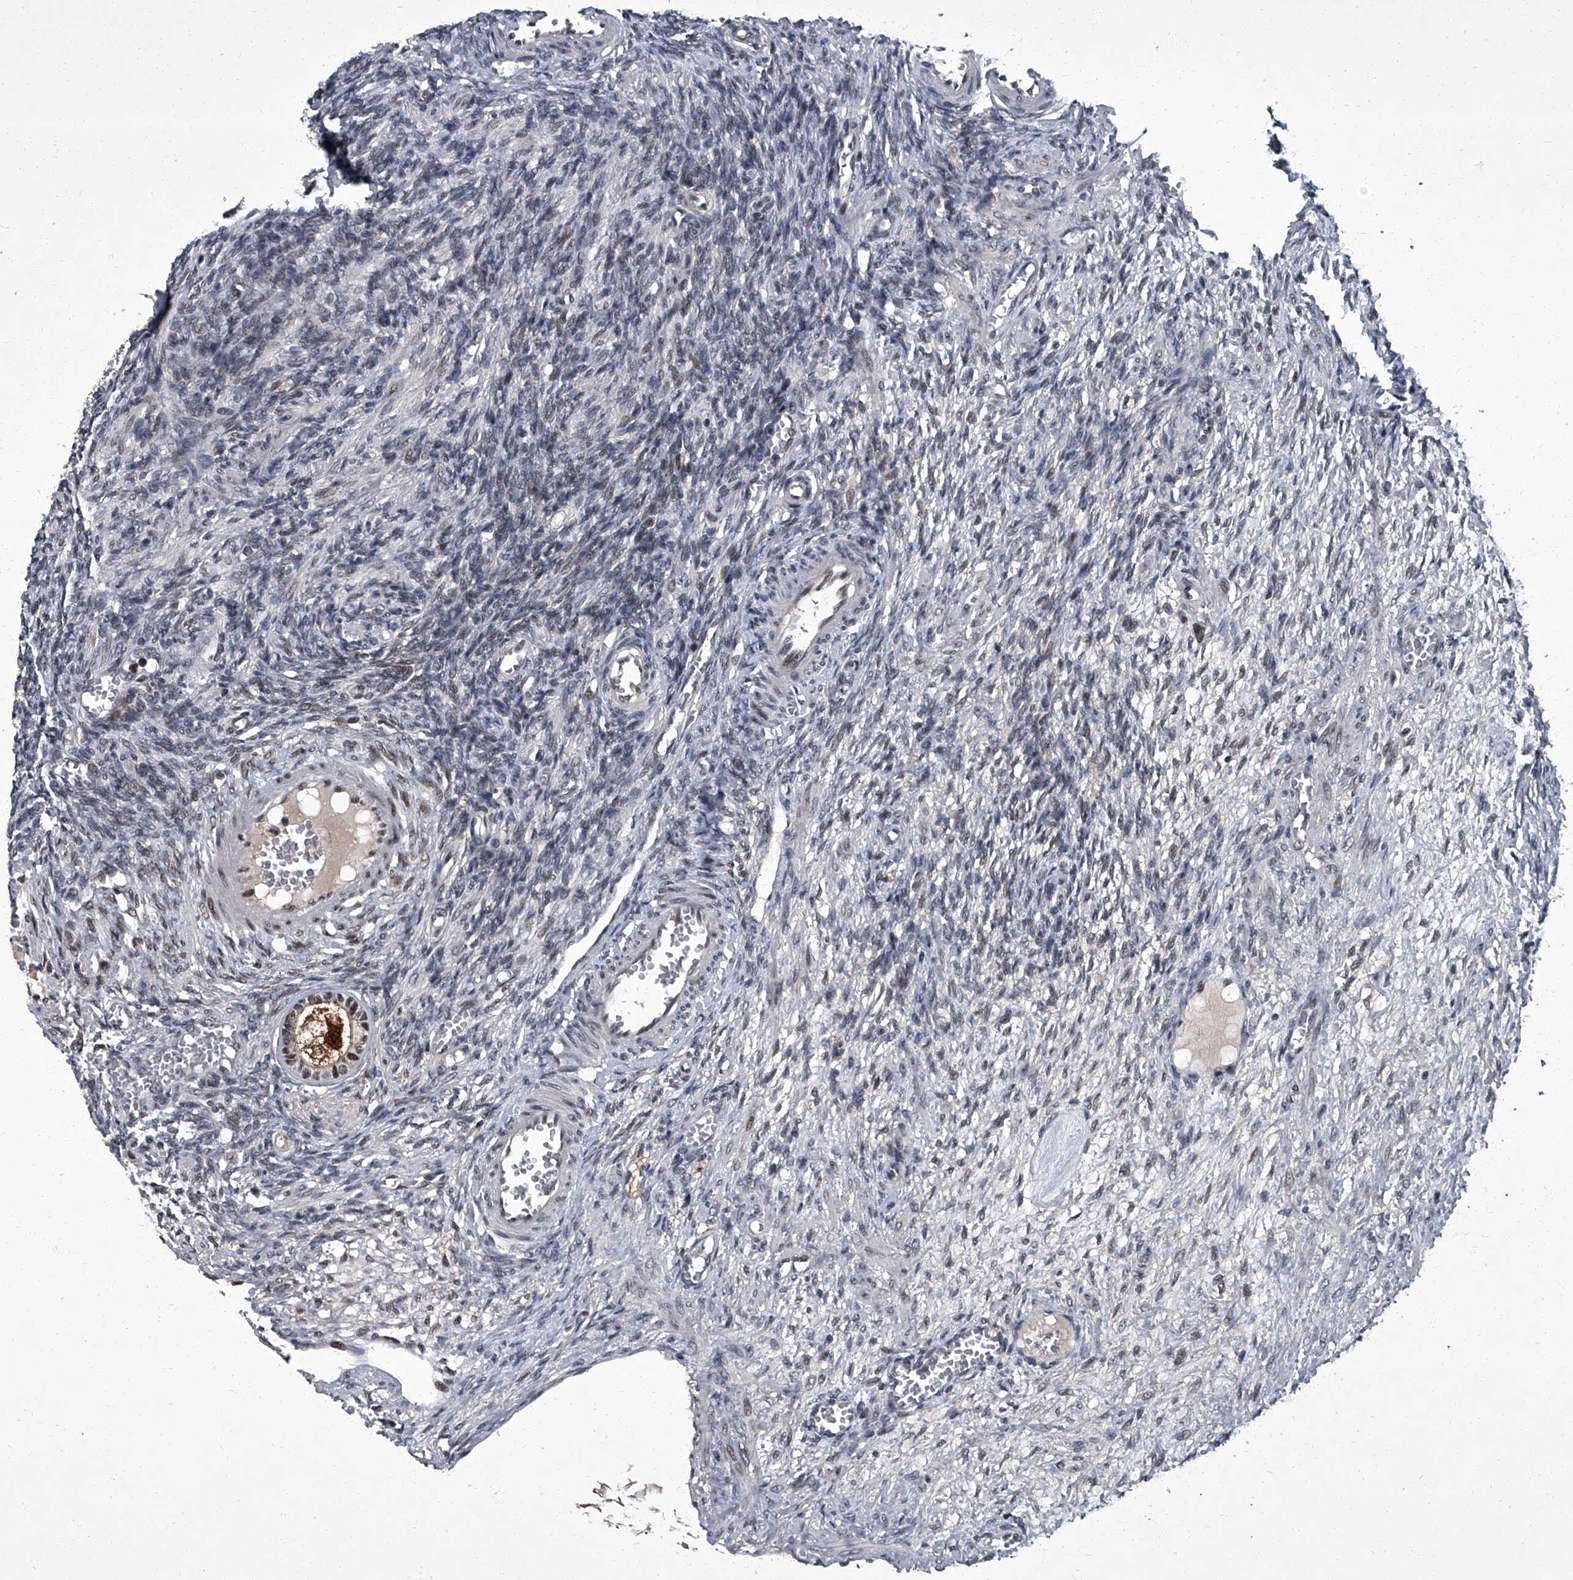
{"staining": {"intensity": "moderate", "quantity": "25%-75%", "location": "cytoplasmic/membranous,nuclear"}, "tissue": "ovary", "cell_type": "Follicle cells", "image_type": "normal", "snomed": [{"axis": "morphology", "description": "Normal tissue, NOS"}, {"axis": "topography", "description": "Ovary"}], "caption": "Ovary stained with immunohistochemistry shows moderate cytoplasmic/membranous,nuclear staining in about 25%-75% of follicle cells.", "gene": "ZNF518B", "patient": {"sex": "female", "age": 27}}